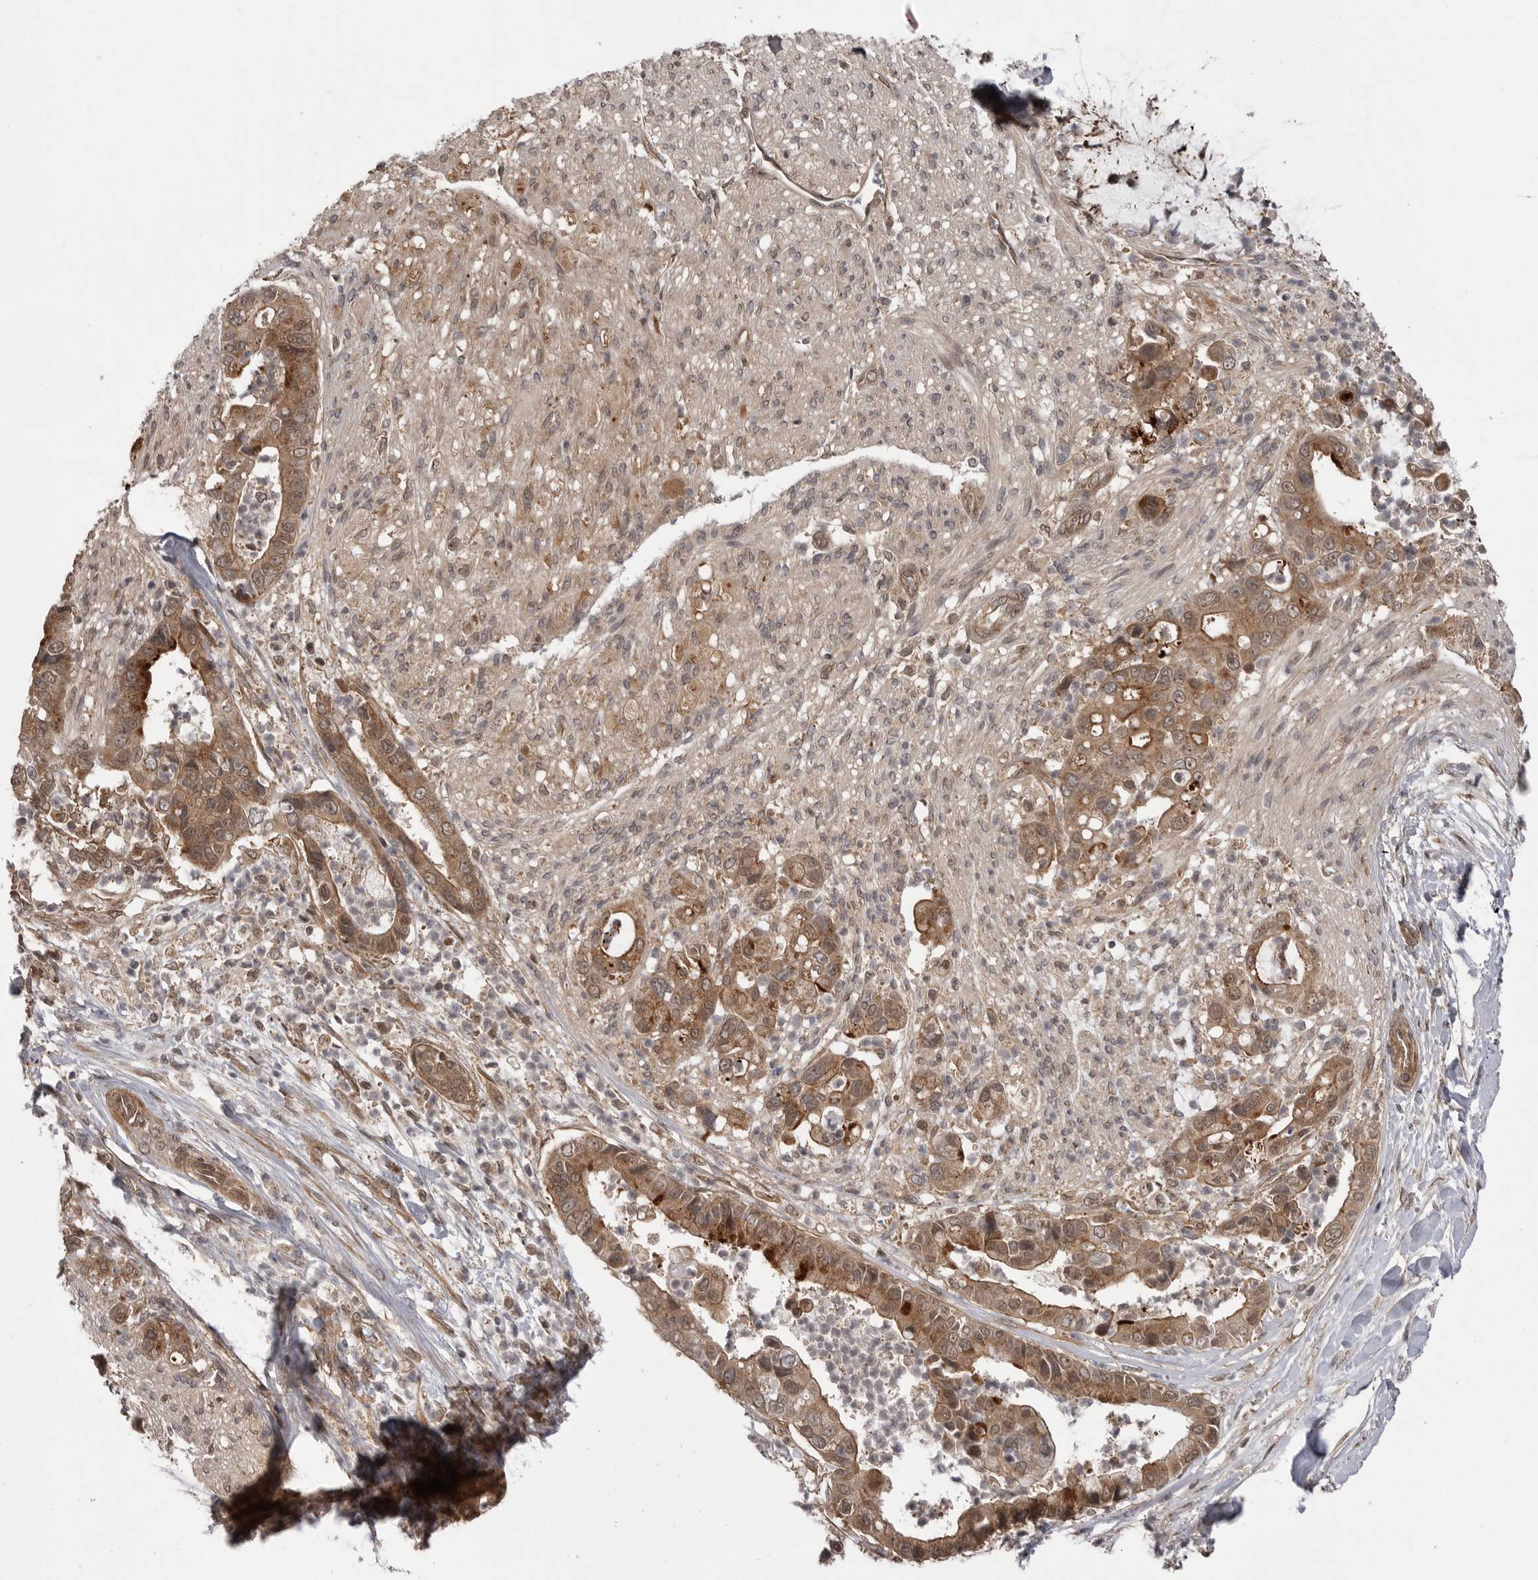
{"staining": {"intensity": "moderate", "quantity": ">75%", "location": "cytoplasmic/membranous"}, "tissue": "liver cancer", "cell_type": "Tumor cells", "image_type": "cancer", "snomed": [{"axis": "morphology", "description": "Cholangiocarcinoma"}, {"axis": "topography", "description": "Liver"}], "caption": "DAB (3,3'-diaminobenzidine) immunohistochemical staining of liver cancer reveals moderate cytoplasmic/membranous protein staining in about >75% of tumor cells.", "gene": "PDCL", "patient": {"sex": "female", "age": 54}}